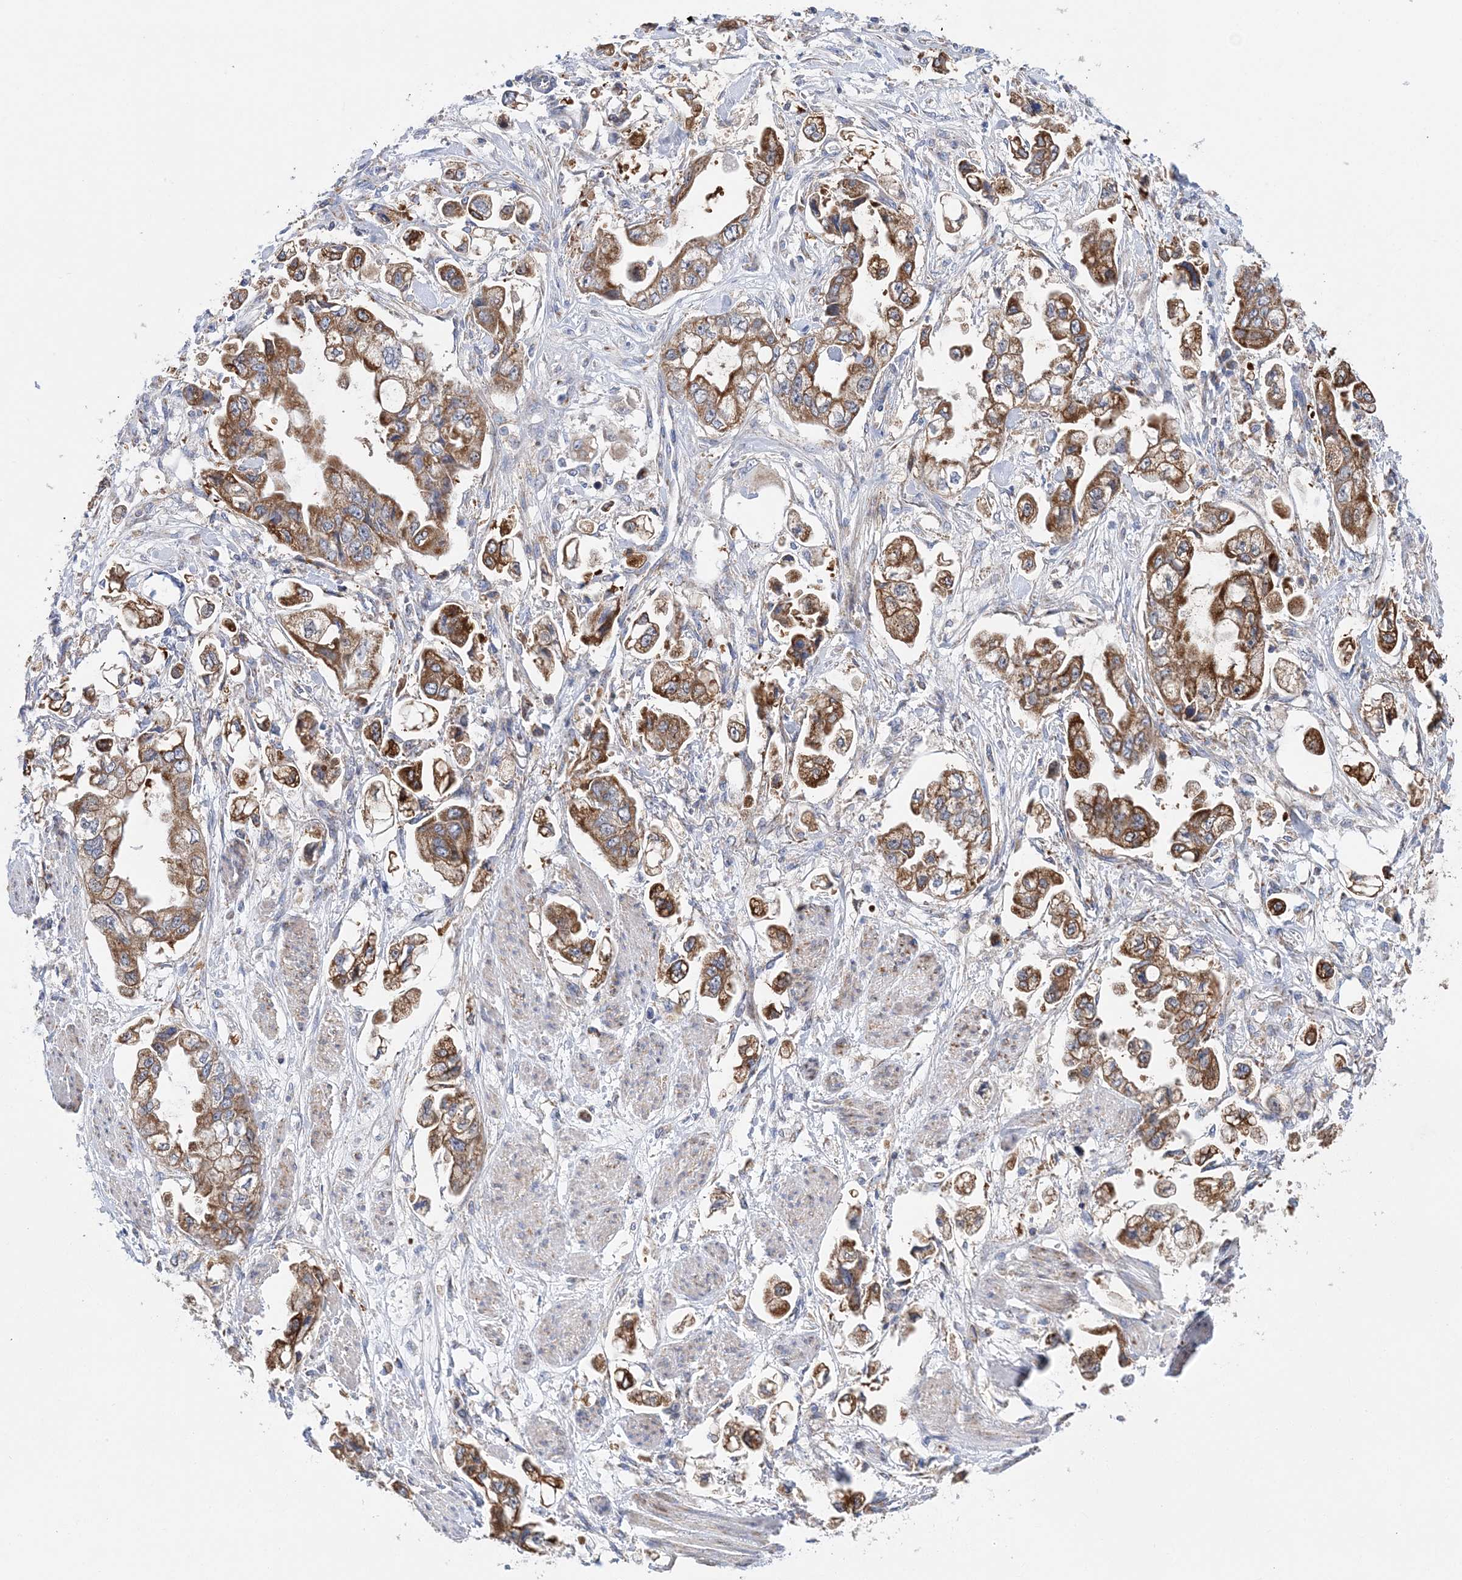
{"staining": {"intensity": "moderate", "quantity": ">75%", "location": "cytoplasmic/membranous"}, "tissue": "stomach cancer", "cell_type": "Tumor cells", "image_type": "cancer", "snomed": [{"axis": "morphology", "description": "Adenocarcinoma, NOS"}, {"axis": "topography", "description": "Stomach"}], "caption": "Tumor cells demonstrate medium levels of moderate cytoplasmic/membranous positivity in about >75% of cells in human stomach cancer. The staining was performed using DAB (3,3'-diaminobenzidine) to visualize the protein expression in brown, while the nuclei were stained in blue with hematoxylin (Magnification: 20x).", "gene": "TTC32", "patient": {"sex": "male", "age": 62}}